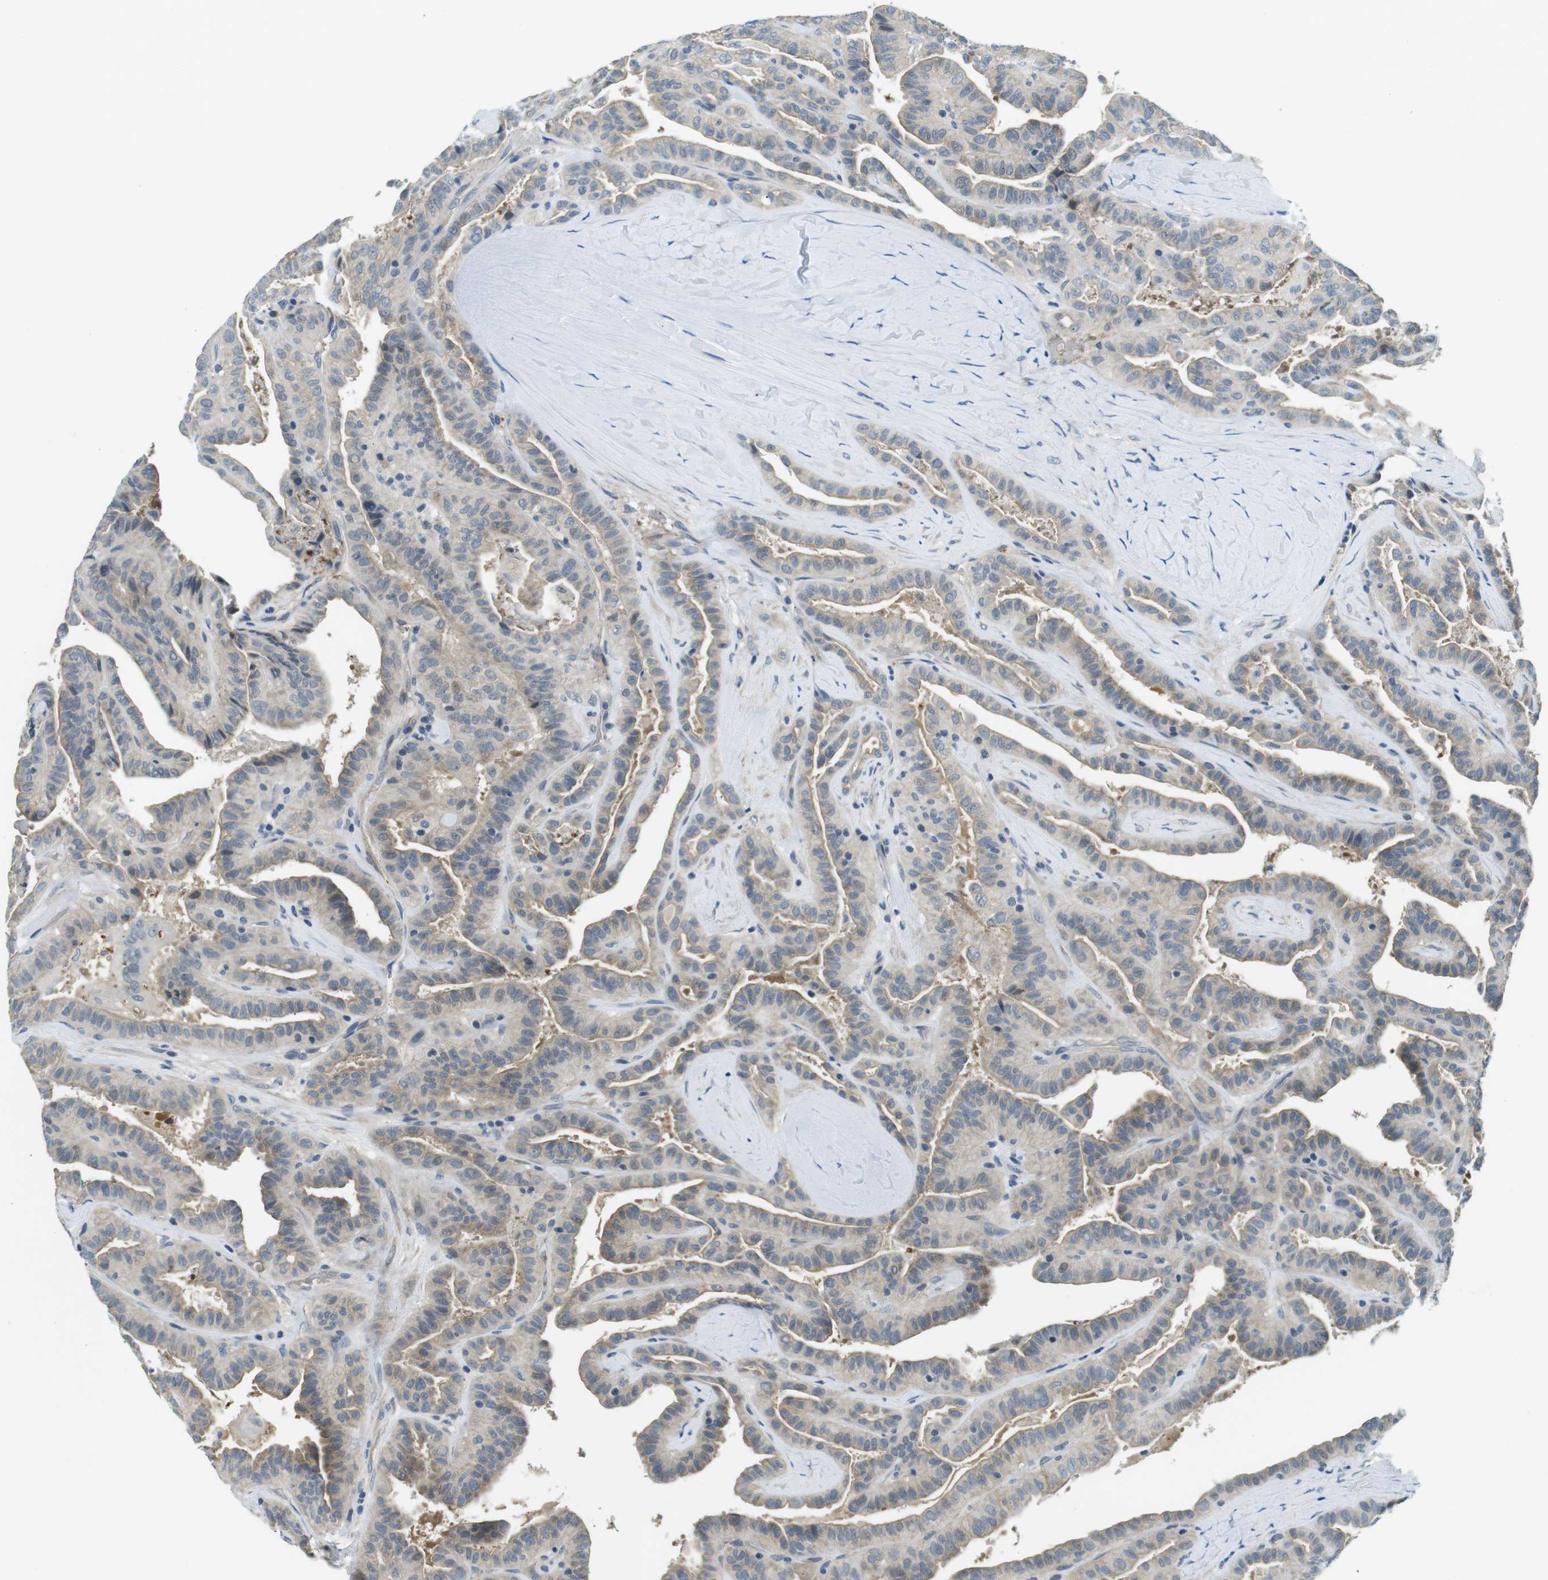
{"staining": {"intensity": "weak", "quantity": "<25%", "location": "cytoplasmic/membranous"}, "tissue": "thyroid cancer", "cell_type": "Tumor cells", "image_type": "cancer", "snomed": [{"axis": "morphology", "description": "Papillary adenocarcinoma, NOS"}, {"axis": "topography", "description": "Thyroid gland"}], "caption": "A photomicrograph of thyroid cancer (papillary adenocarcinoma) stained for a protein exhibits no brown staining in tumor cells.", "gene": "WSCD1", "patient": {"sex": "male", "age": 77}}